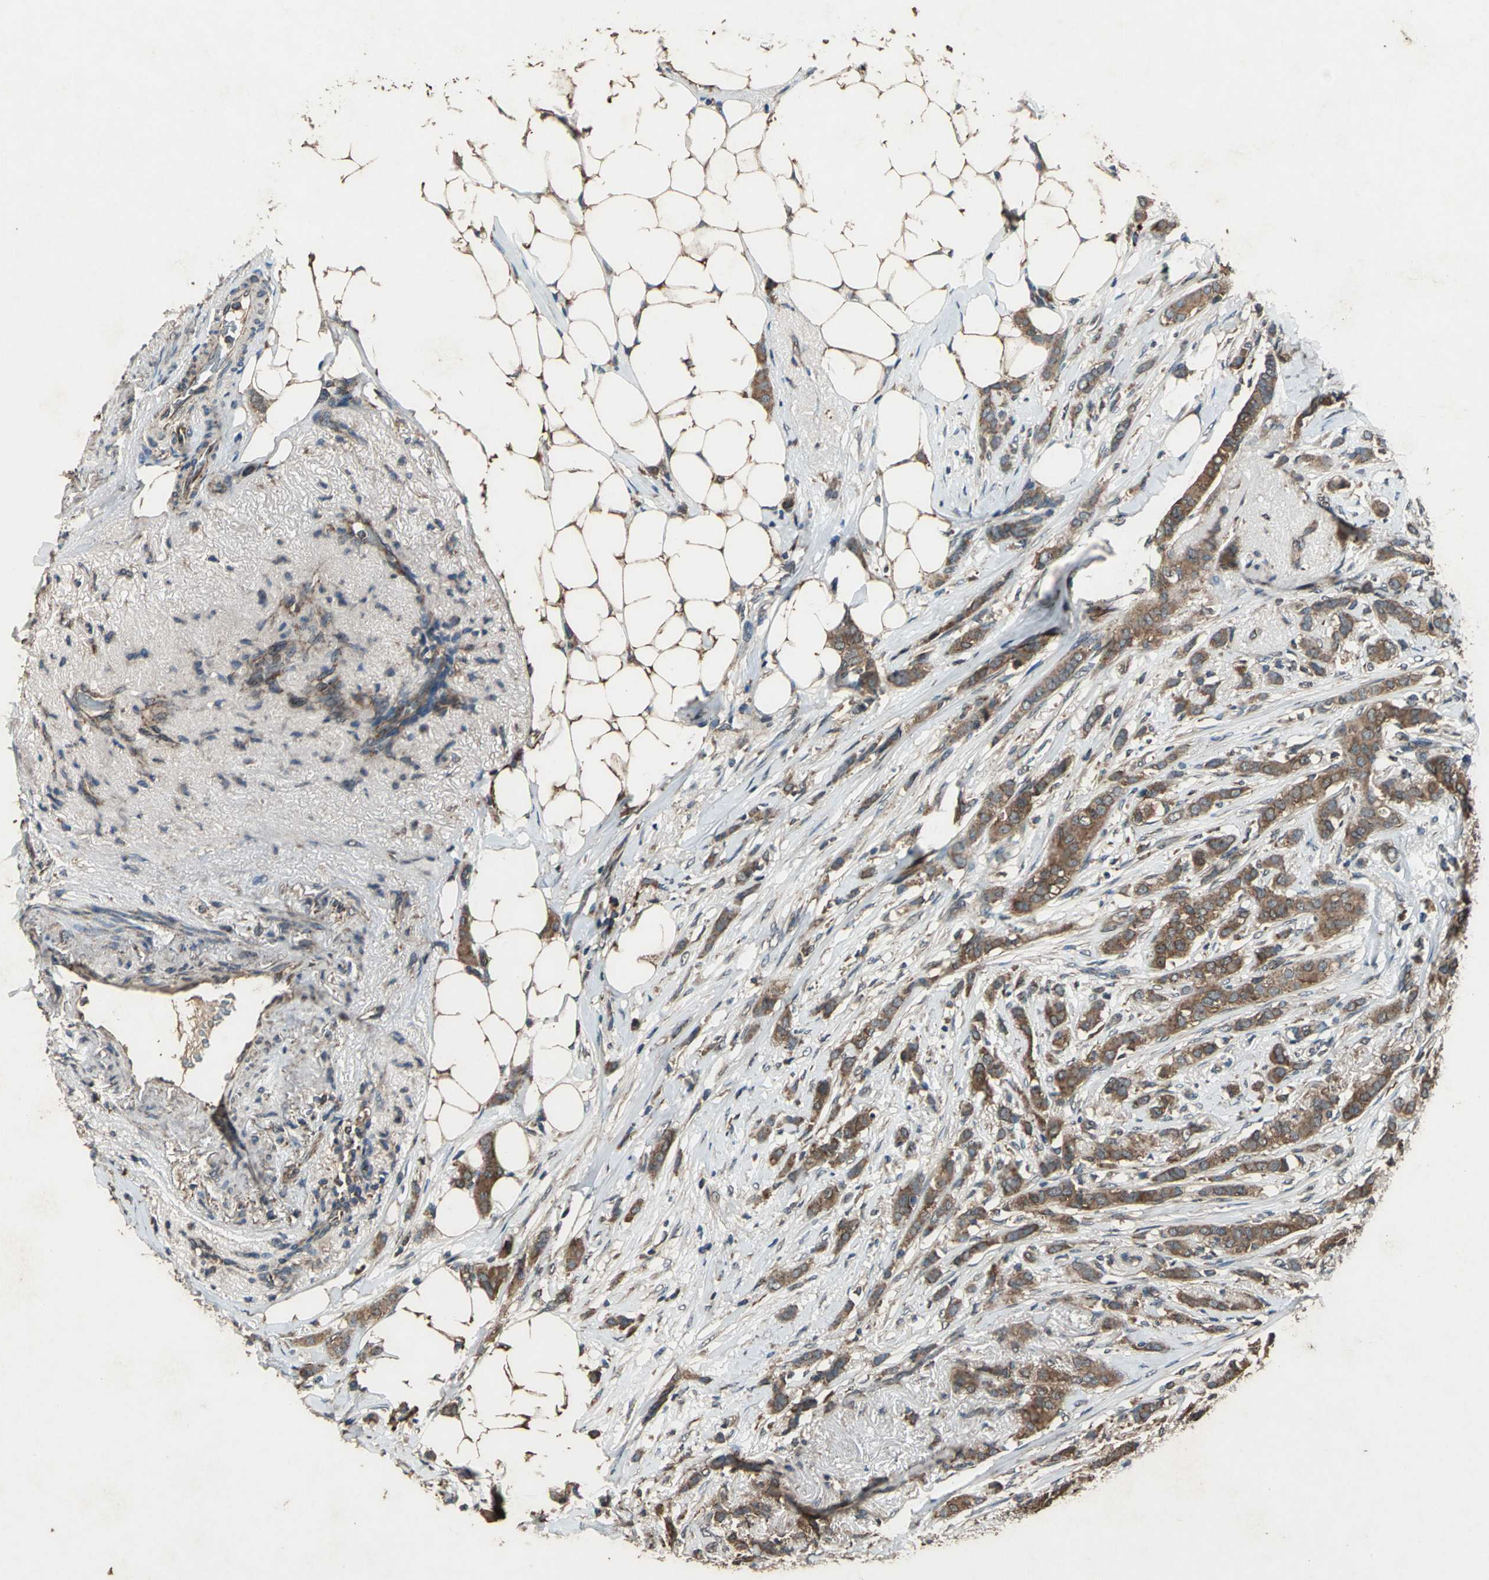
{"staining": {"intensity": "strong", "quantity": ">75%", "location": "cytoplasmic/membranous"}, "tissue": "breast cancer", "cell_type": "Tumor cells", "image_type": "cancer", "snomed": [{"axis": "morphology", "description": "Lobular carcinoma"}, {"axis": "topography", "description": "Breast"}], "caption": "Immunohistochemical staining of lobular carcinoma (breast) demonstrates high levels of strong cytoplasmic/membranous protein positivity in approximately >75% of tumor cells.", "gene": "ZNF608", "patient": {"sex": "female", "age": 55}}